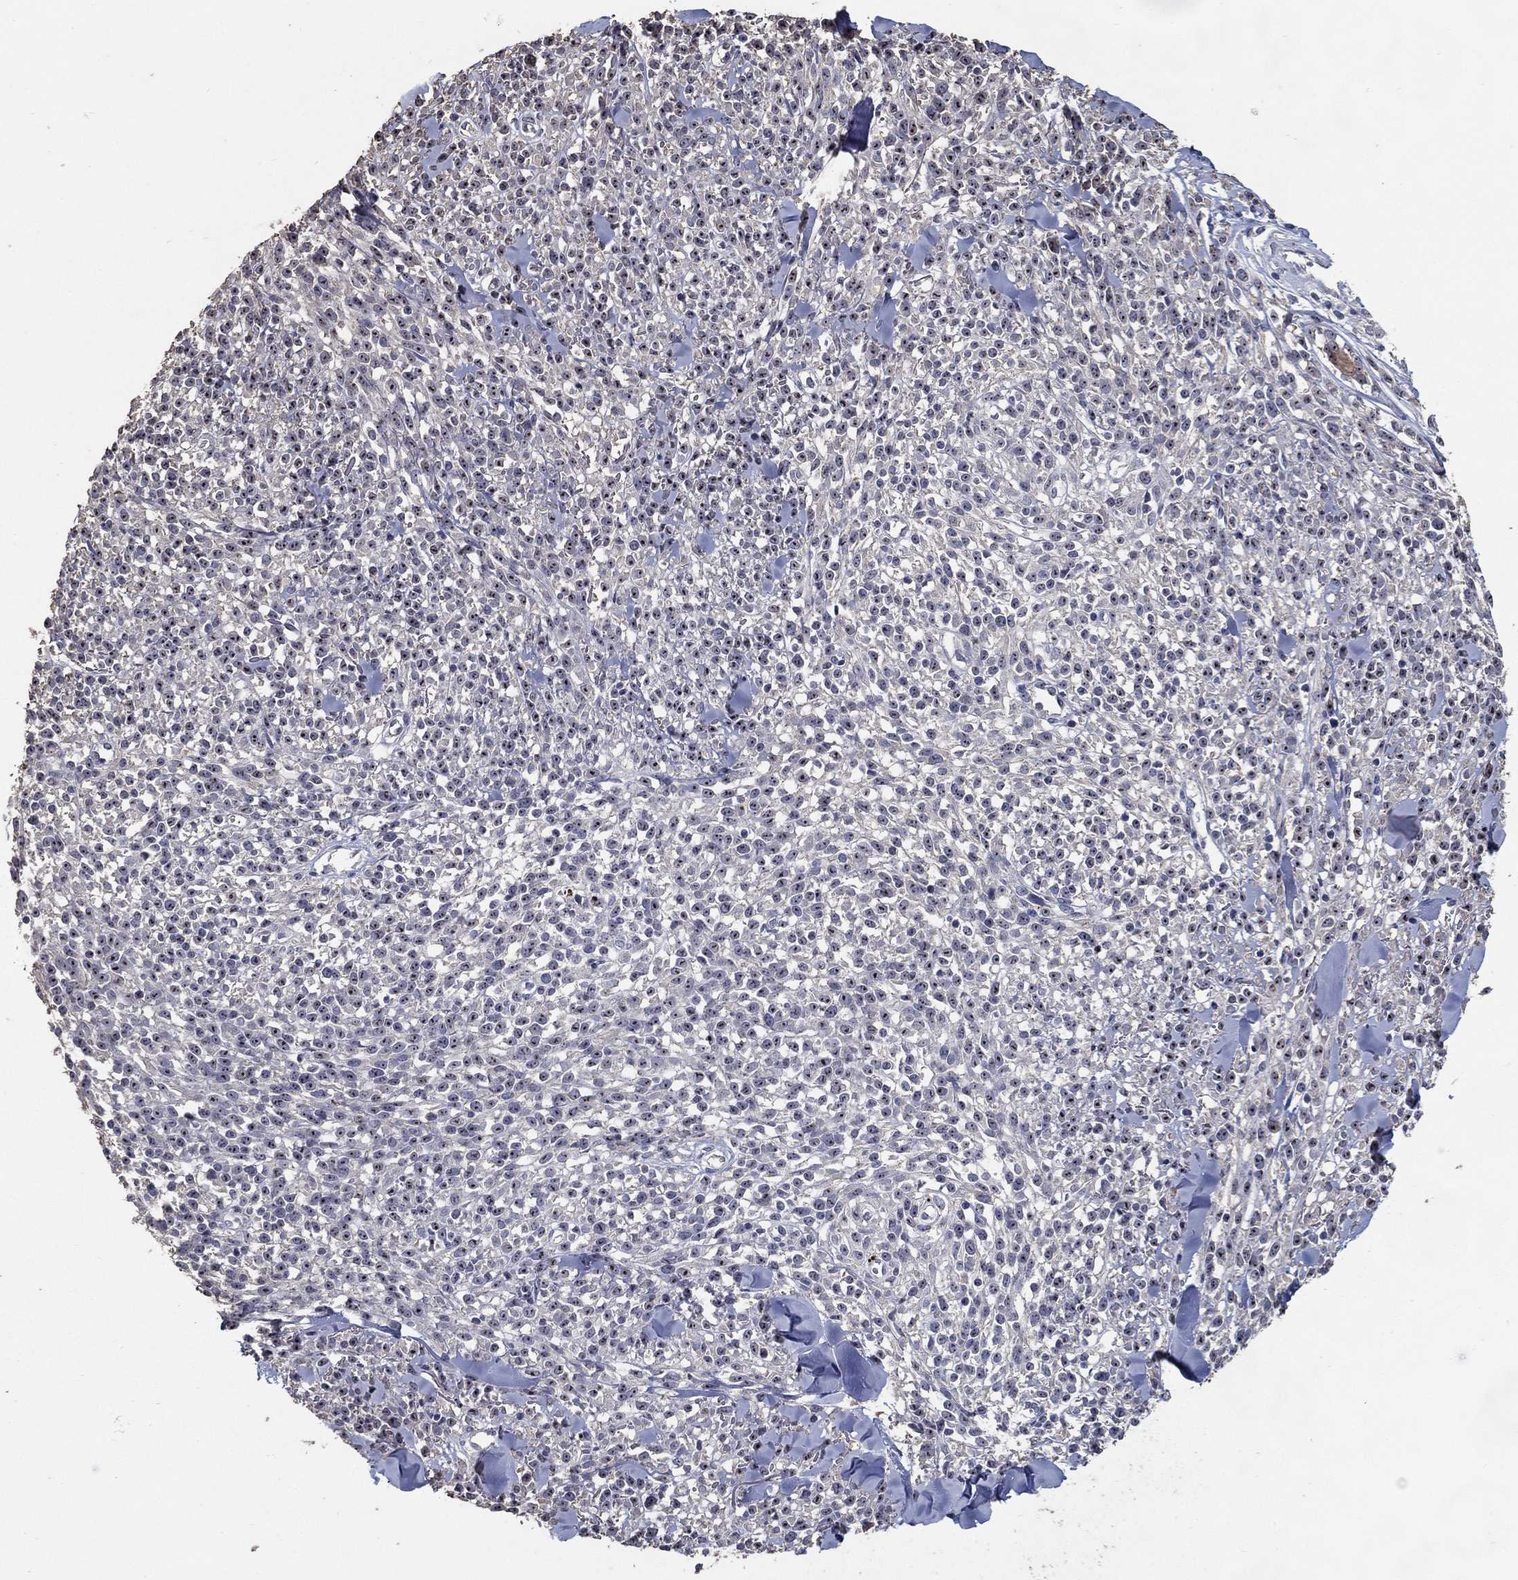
{"staining": {"intensity": "negative", "quantity": "none", "location": "none"}, "tissue": "melanoma", "cell_type": "Tumor cells", "image_type": "cancer", "snomed": [{"axis": "morphology", "description": "Malignant melanoma, NOS"}, {"axis": "topography", "description": "Skin"}, {"axis": "topography", "description": "Skin of trunk"}], "caption": "Immunohistochemistry (IHC) image of neoplastic tissue: human malignant melanoma stained with DAB reveals no significant protein staining in tumor cells. (DAB (3,3'-diaminobenzidine) IHC visualized using brightfield microscopy, high magnification).", "gene": "EFNA1", "patient": {"sex": "male", "age": 74}}